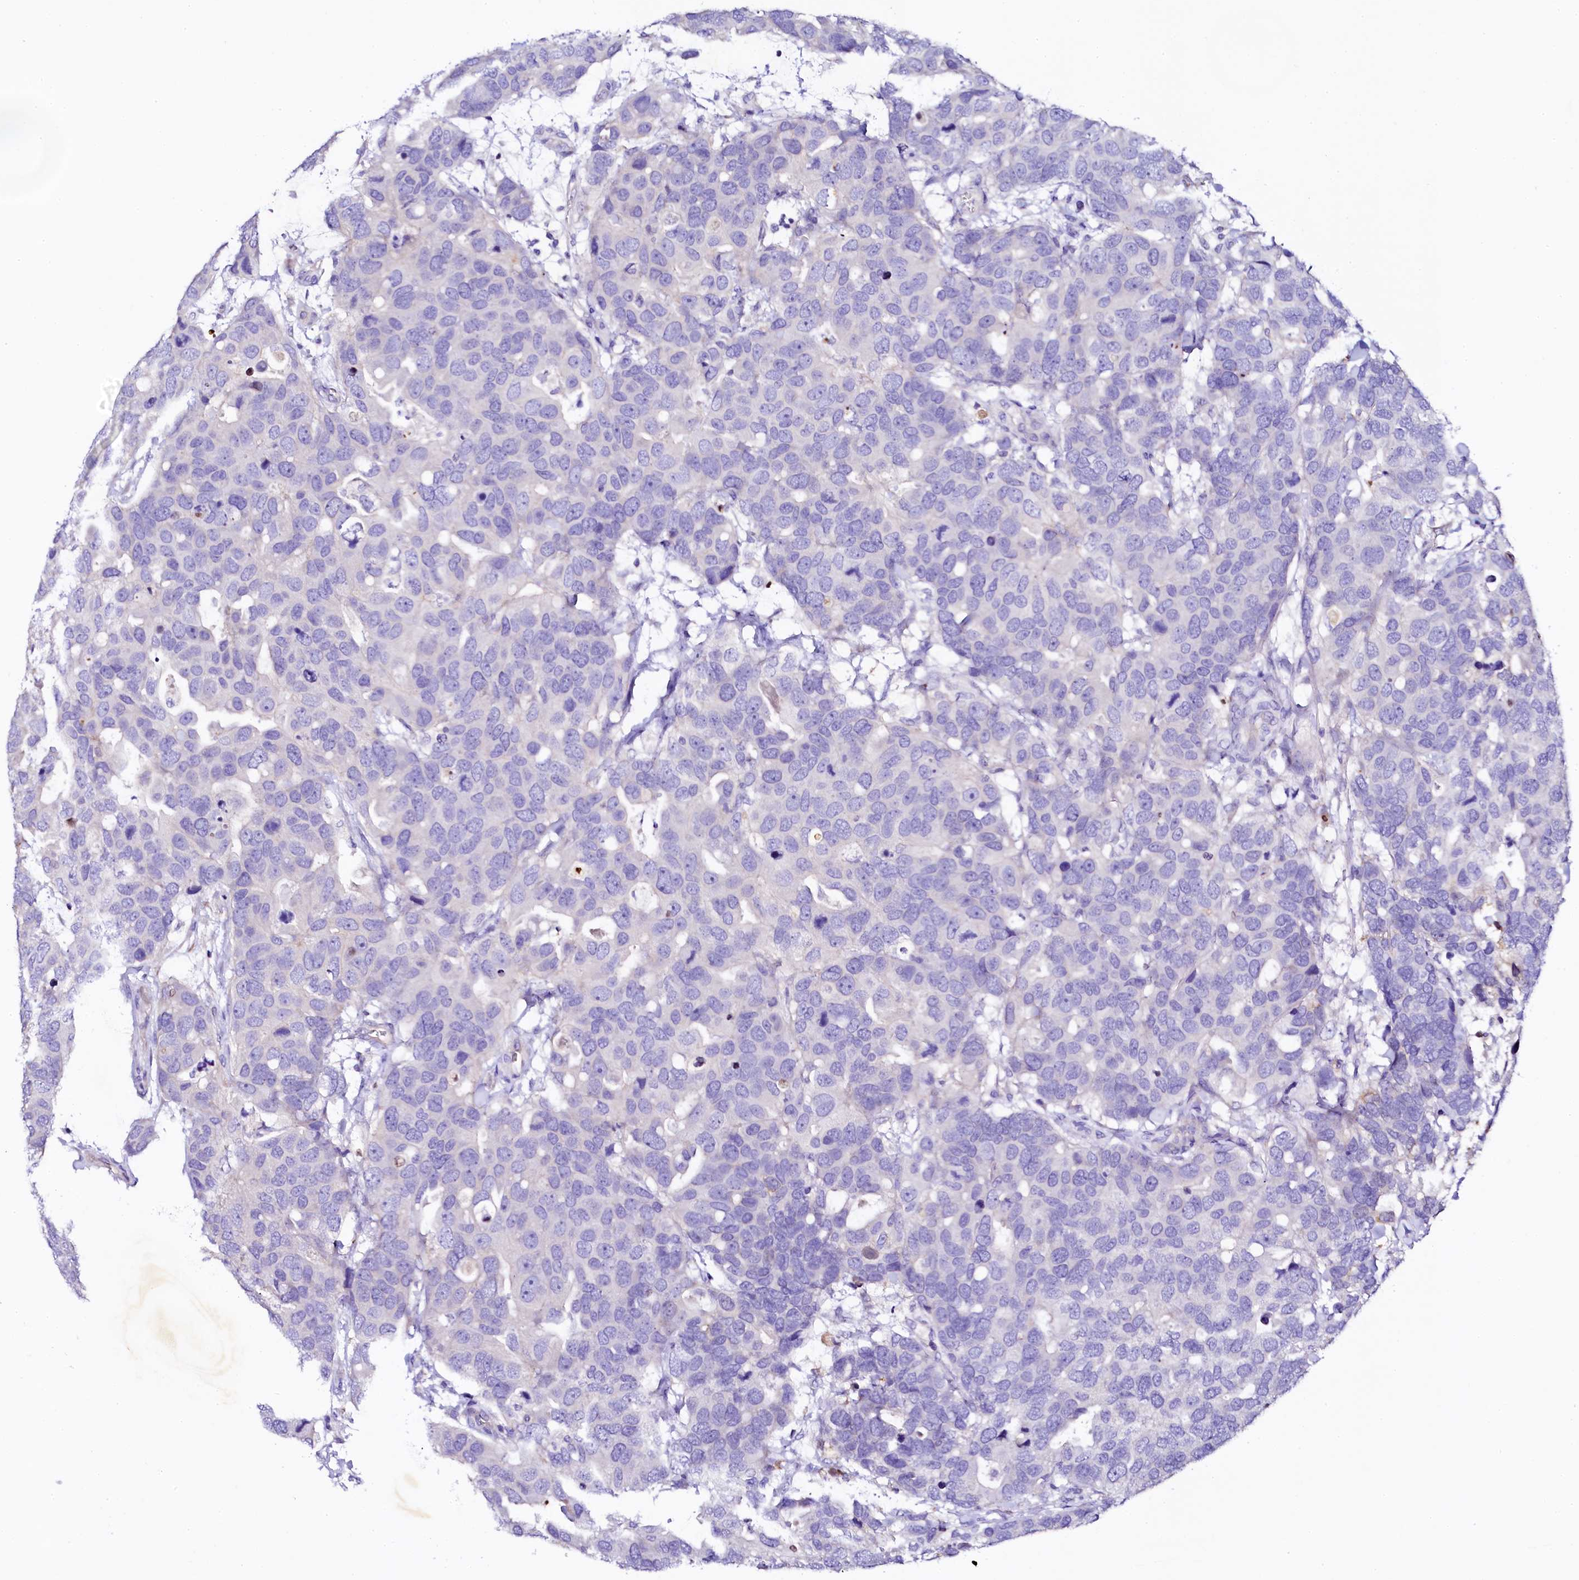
{"staining": {"intensity": "negative", "quantity": "none", "location": "none"}, "tissue": "breast cancer", "cell_type": "Tumor cells", "image_type": "cancer", "snomed": [{"axis": "morphology", "description": "Duct carcinoma"}, {"axis": "topography", "description": "Breast"}], "caption": "The micrograph reveals no significant staining in tumor cells of breast cancer (infiltrating ductal carcinoma).", "gene": "NAA16", "patient": {"sex": "female", "age": 83}}